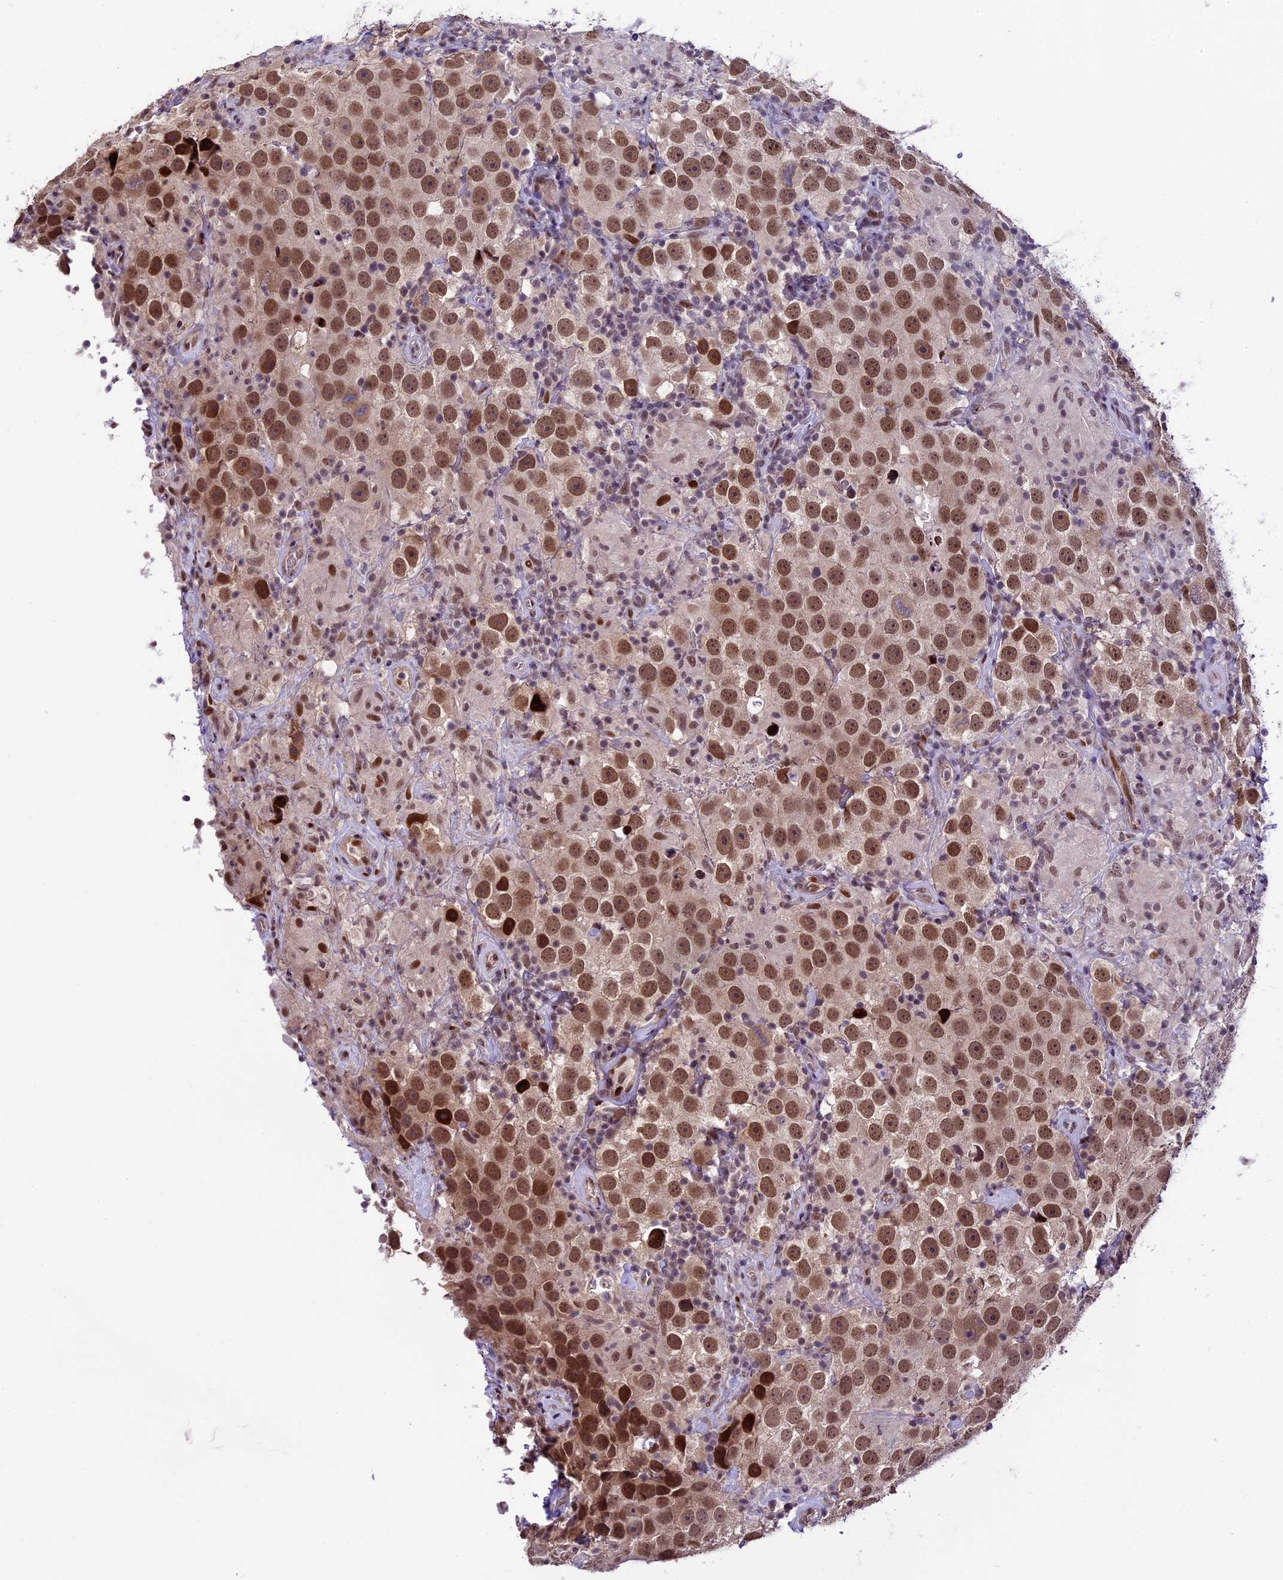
{"staining": {"intensity": "moderate", "quantity": ">75%", "location": "nuclear"}, "tissue": "testis cancer", "cell_type": "Tumor cells", "image_type": "cancer", "snomed": [{"axis": "morphology", "description": "Seminoma, NOS"}, {"axis": "topography", "description": "Testis"}], "caption": "Protein expression analysis of human testis seminoma reveals moderate nuclear positivity in approximately >75% of tumor cells.", "gene": "TCP11L2", "patient": {"sex": "male", "age": 49}}